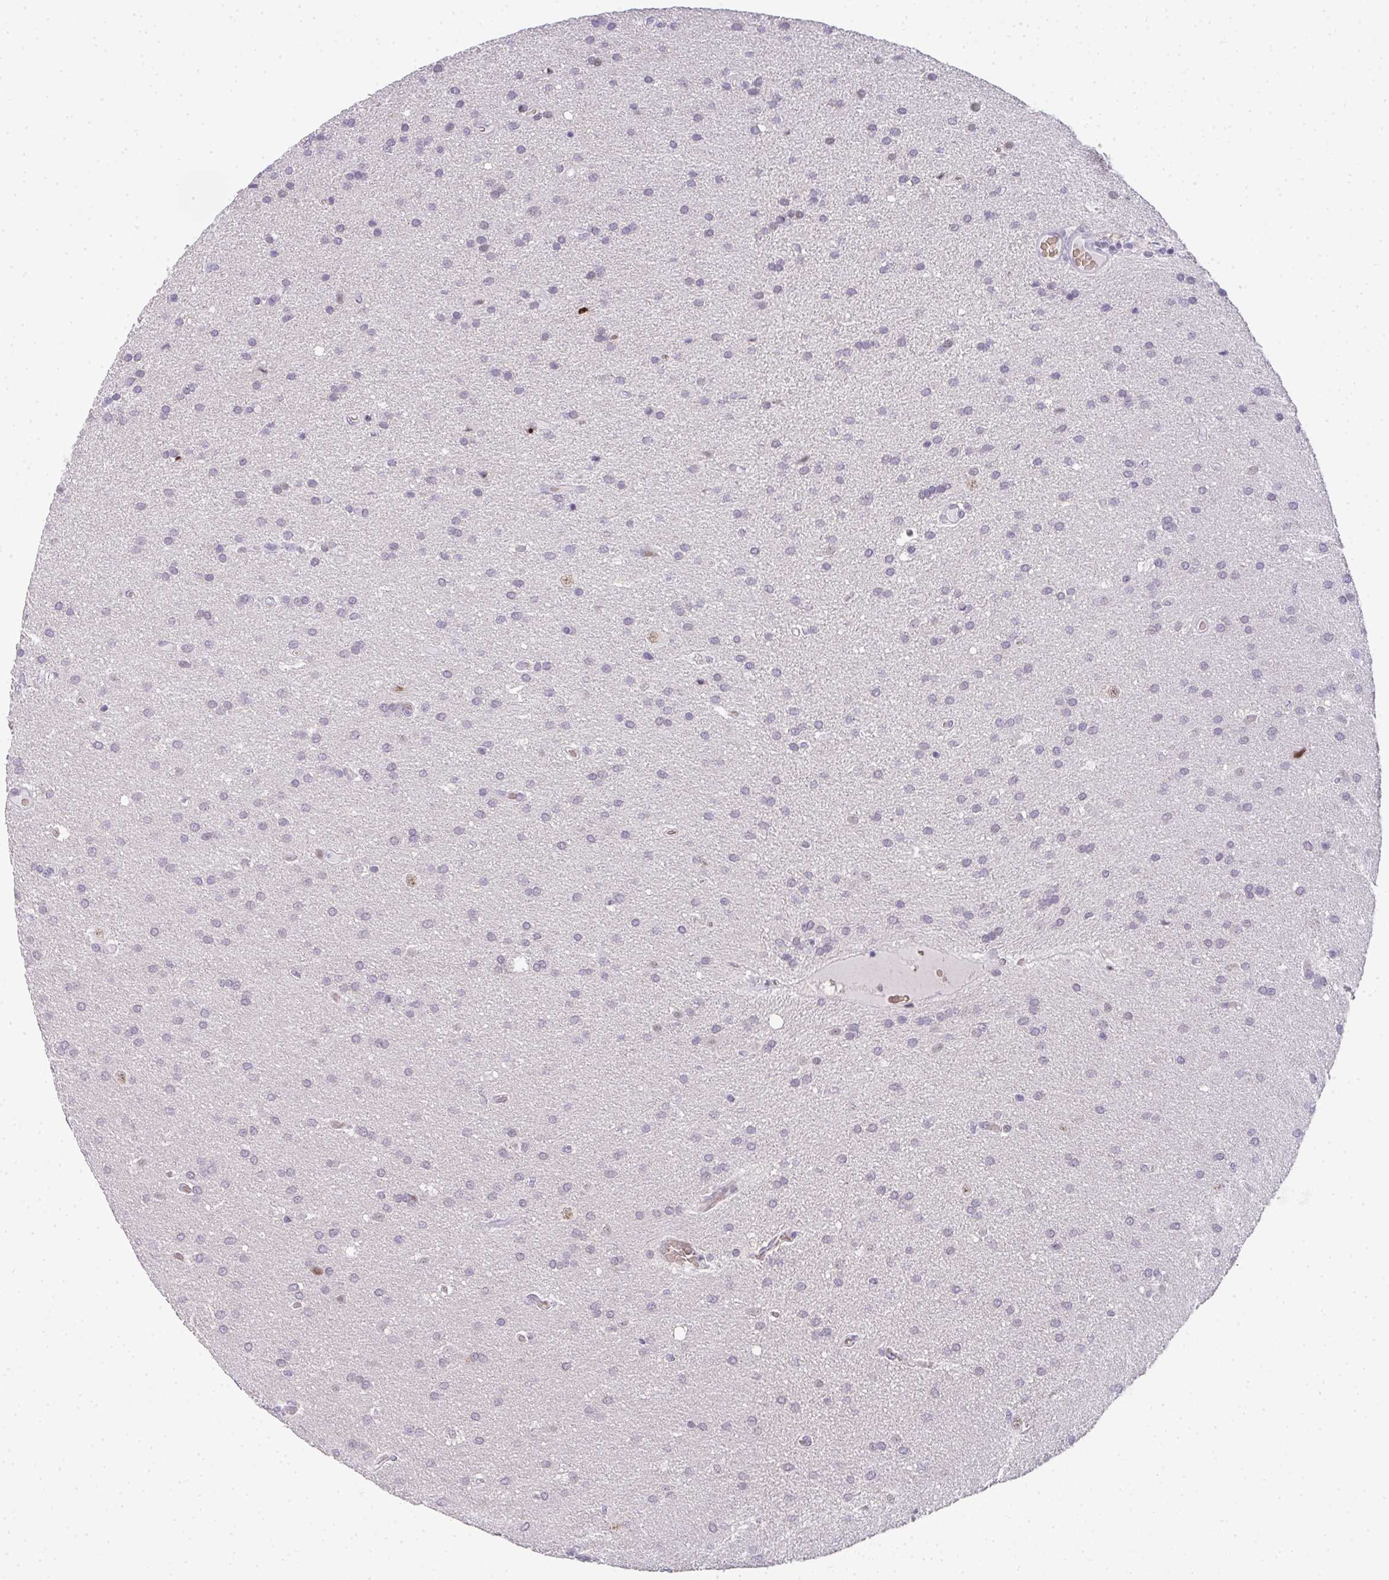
{"staining": {"intensity": "negative", "quantity": "none", "location": "none"}, "tissue": "glioma", "cell_type": "Tumor cells", "image_type": "cancer", "snomed": [{"axis": "morphology", "description": "Glioma, malignant, Low grade"}, {"axis": "topography", "description": "Brain"}], "caption": "A high-resolution histopathology image shows immunohistochemistry staining of glioma, which demonstrates no significant staining in tumor cells.", "gene": "TNMD", "patient": {"sex": "female", "age": 54}}